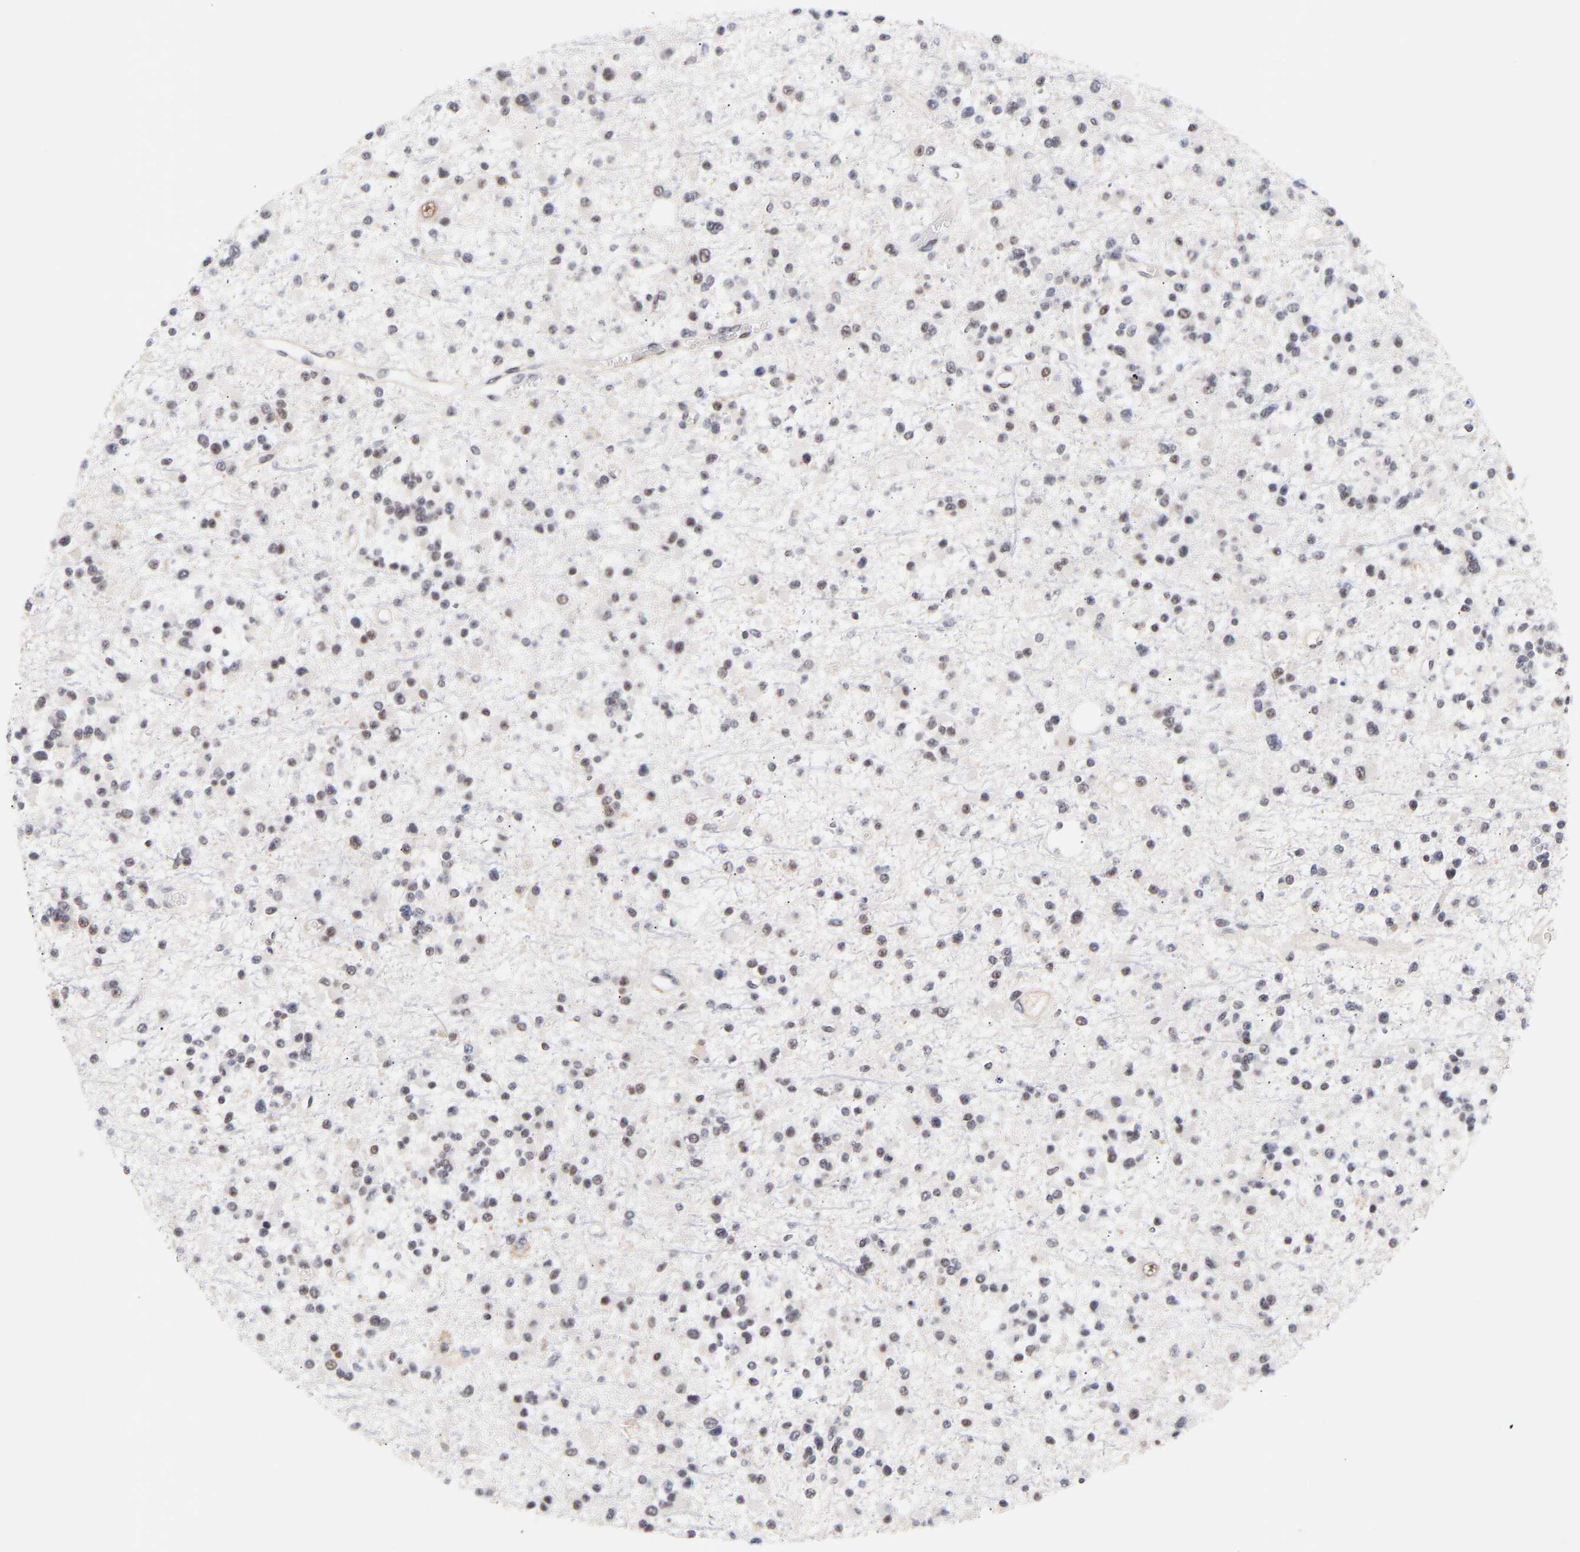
{"staining": {"intensity": "negative", "quantity": "none", "location": "none"}, "tissue": "glioma", "cell_type": "Tumor cells", "image_type": "cancer", "snomed": [{"axis": "morphology", "description": "Glioma, malignant, Low grade"}, {"axis": "topography", "description": "Brain"}], "caption": "The photomicrograph exhibits no staining of tumor cells in malignant low-grade glioma.", "gene": "RBM15", "patient": {"sex": "female", "age": 22}}